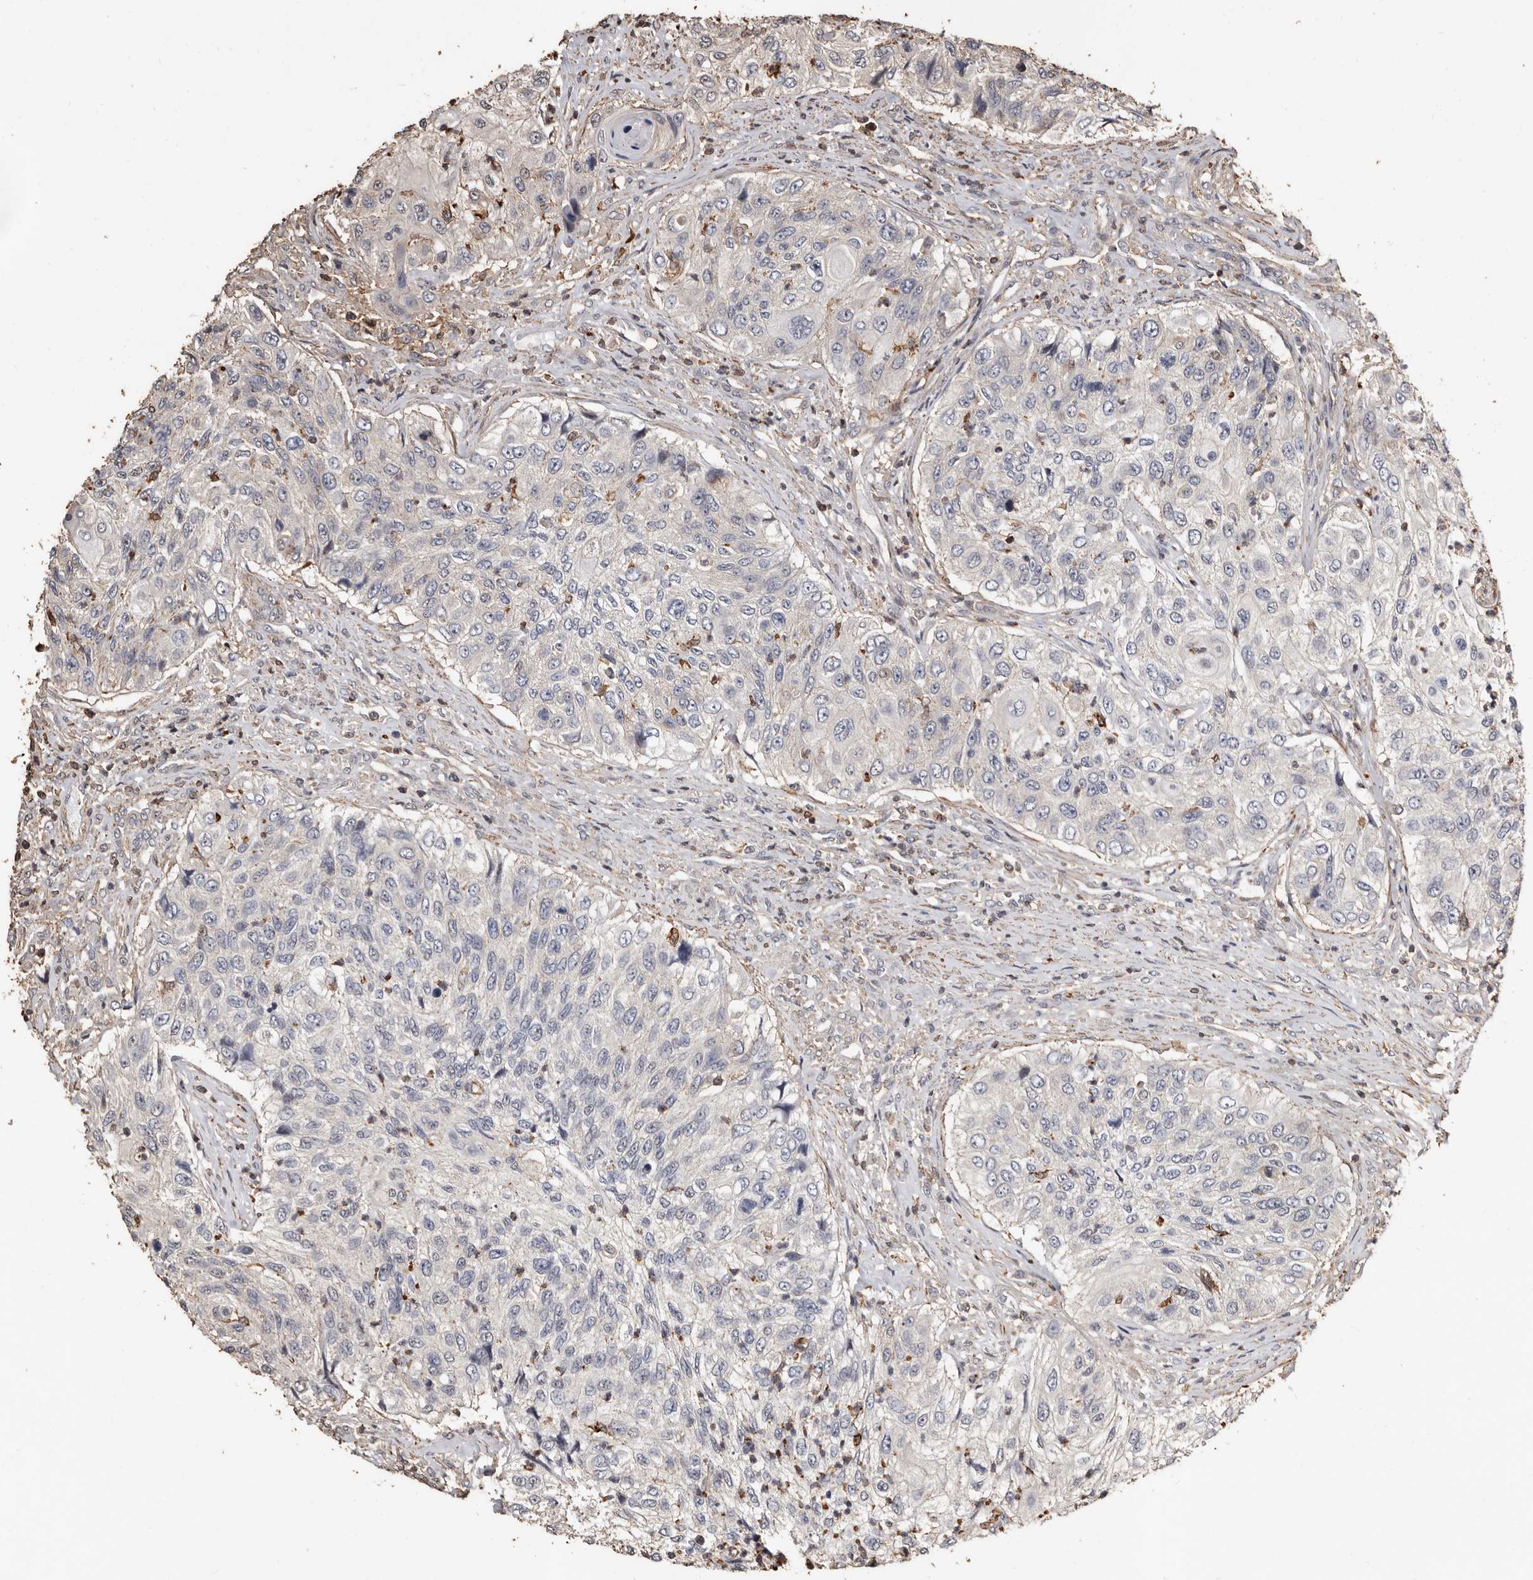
{"staining": {"intensity": "negative", "quantity": "none", "location": "none"}, "tissue": "urothelial cancer", "cell_type": "Tumor cells", "image_type": "cancer", "snomed": [{"axis": "morphology", "description": "Urothelial carcinoma, High grade"}, {"axis": "topography", "description": "Urinary bladder"}], "caption": "Protein analysis of urothelial carcinoma (high-grade) demonstrates no significant expression in tumor cells.", "gene": "GSK3A", "patient": {"sex": "female", "age": 60}}